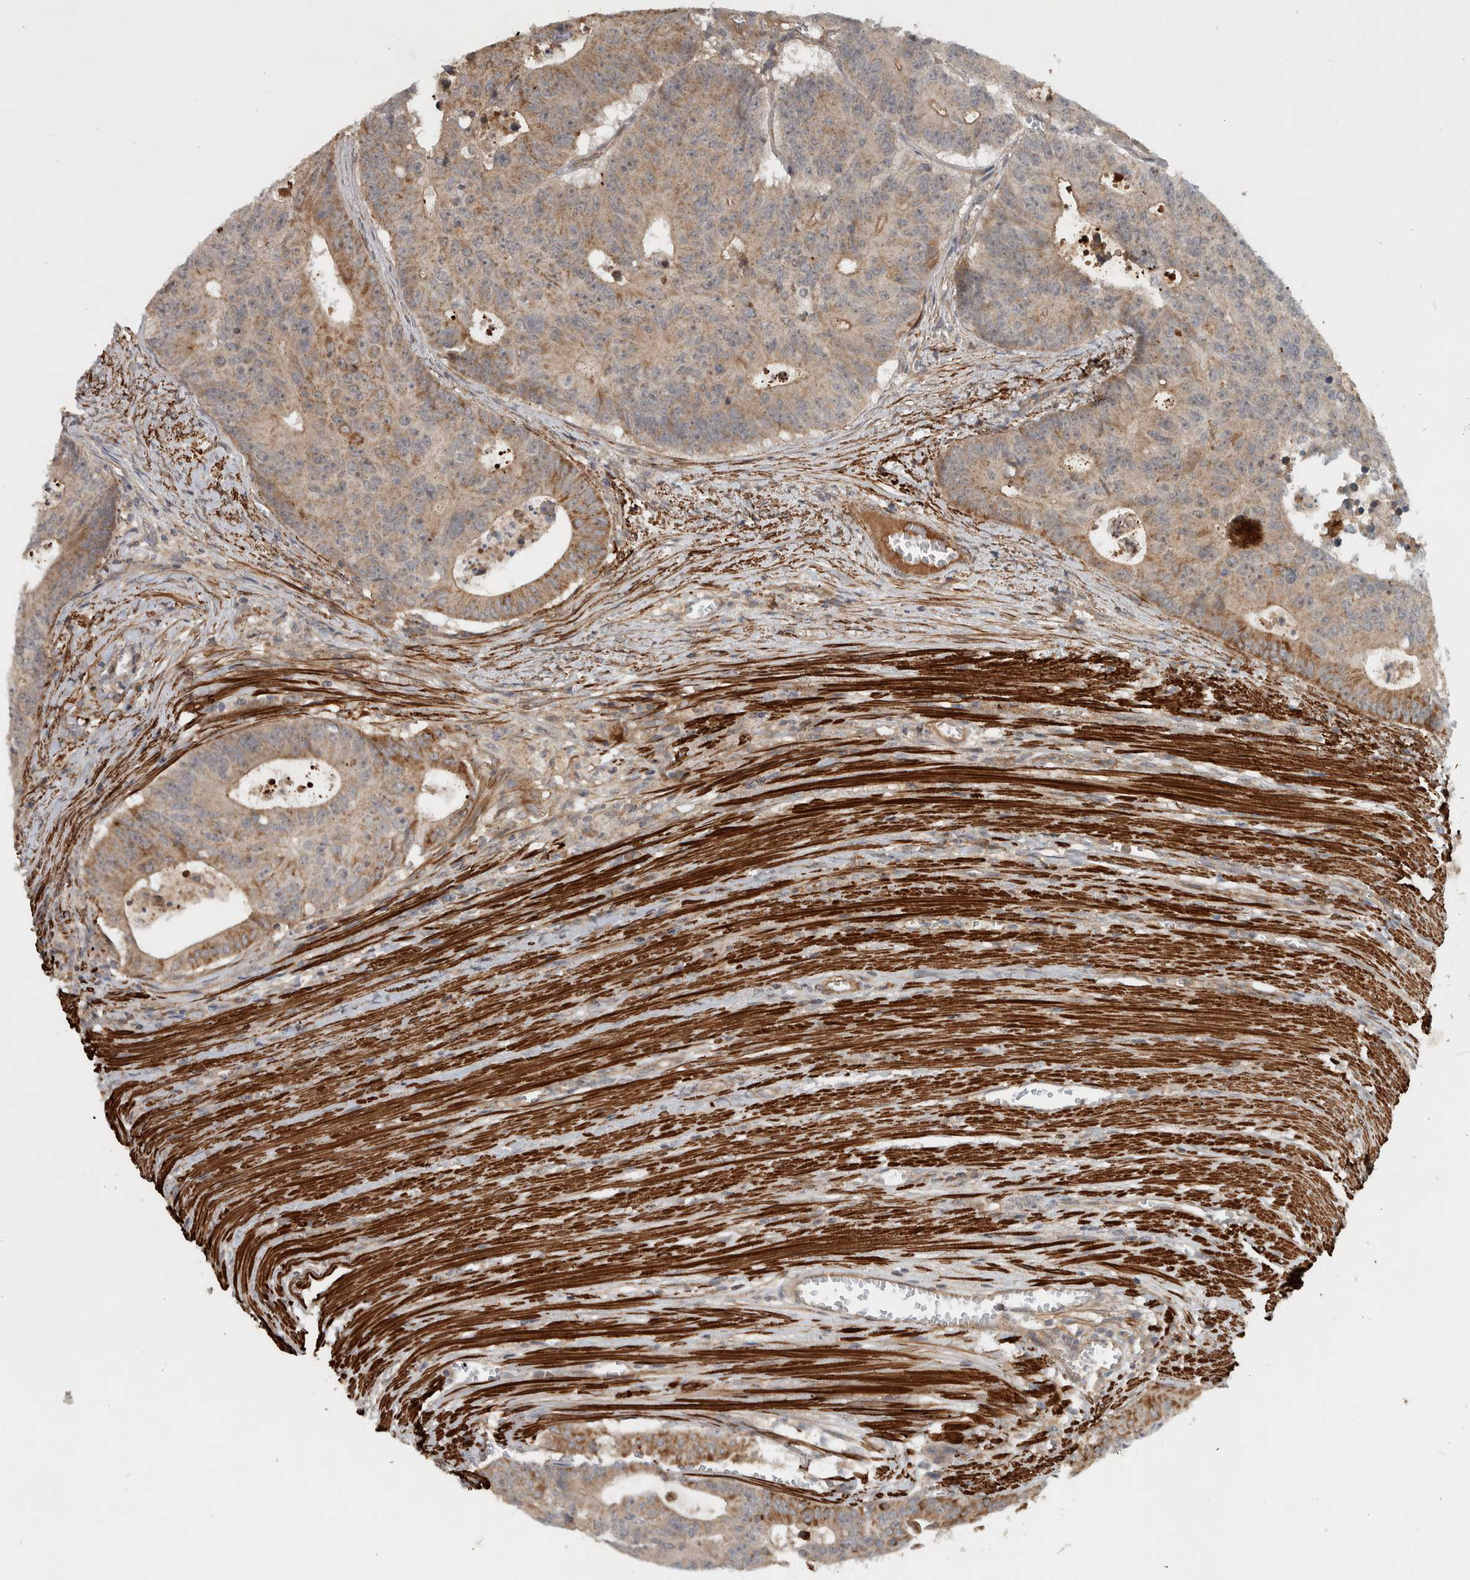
{"staining": {"intensity": "moderate", "quantity": "25%-75%", "location": "cytoplasmic/membranous"}, "tissue": "colorectal cancer", "cell_type": "Tumor cells", "image_type": "cancer", "snomed": [{"axis": "morphology", "description": "Adenocarcinoma, NOS"}, {"axis": "topography", "description": "Colon"}], "caption": "Colorectal adenocarcinoma stained for a protein shows moderate cytoplasmic/membranous positivity in tumor cells.", "gene": "LBHD1", "patient": {"sex": "male", "age": 87}}